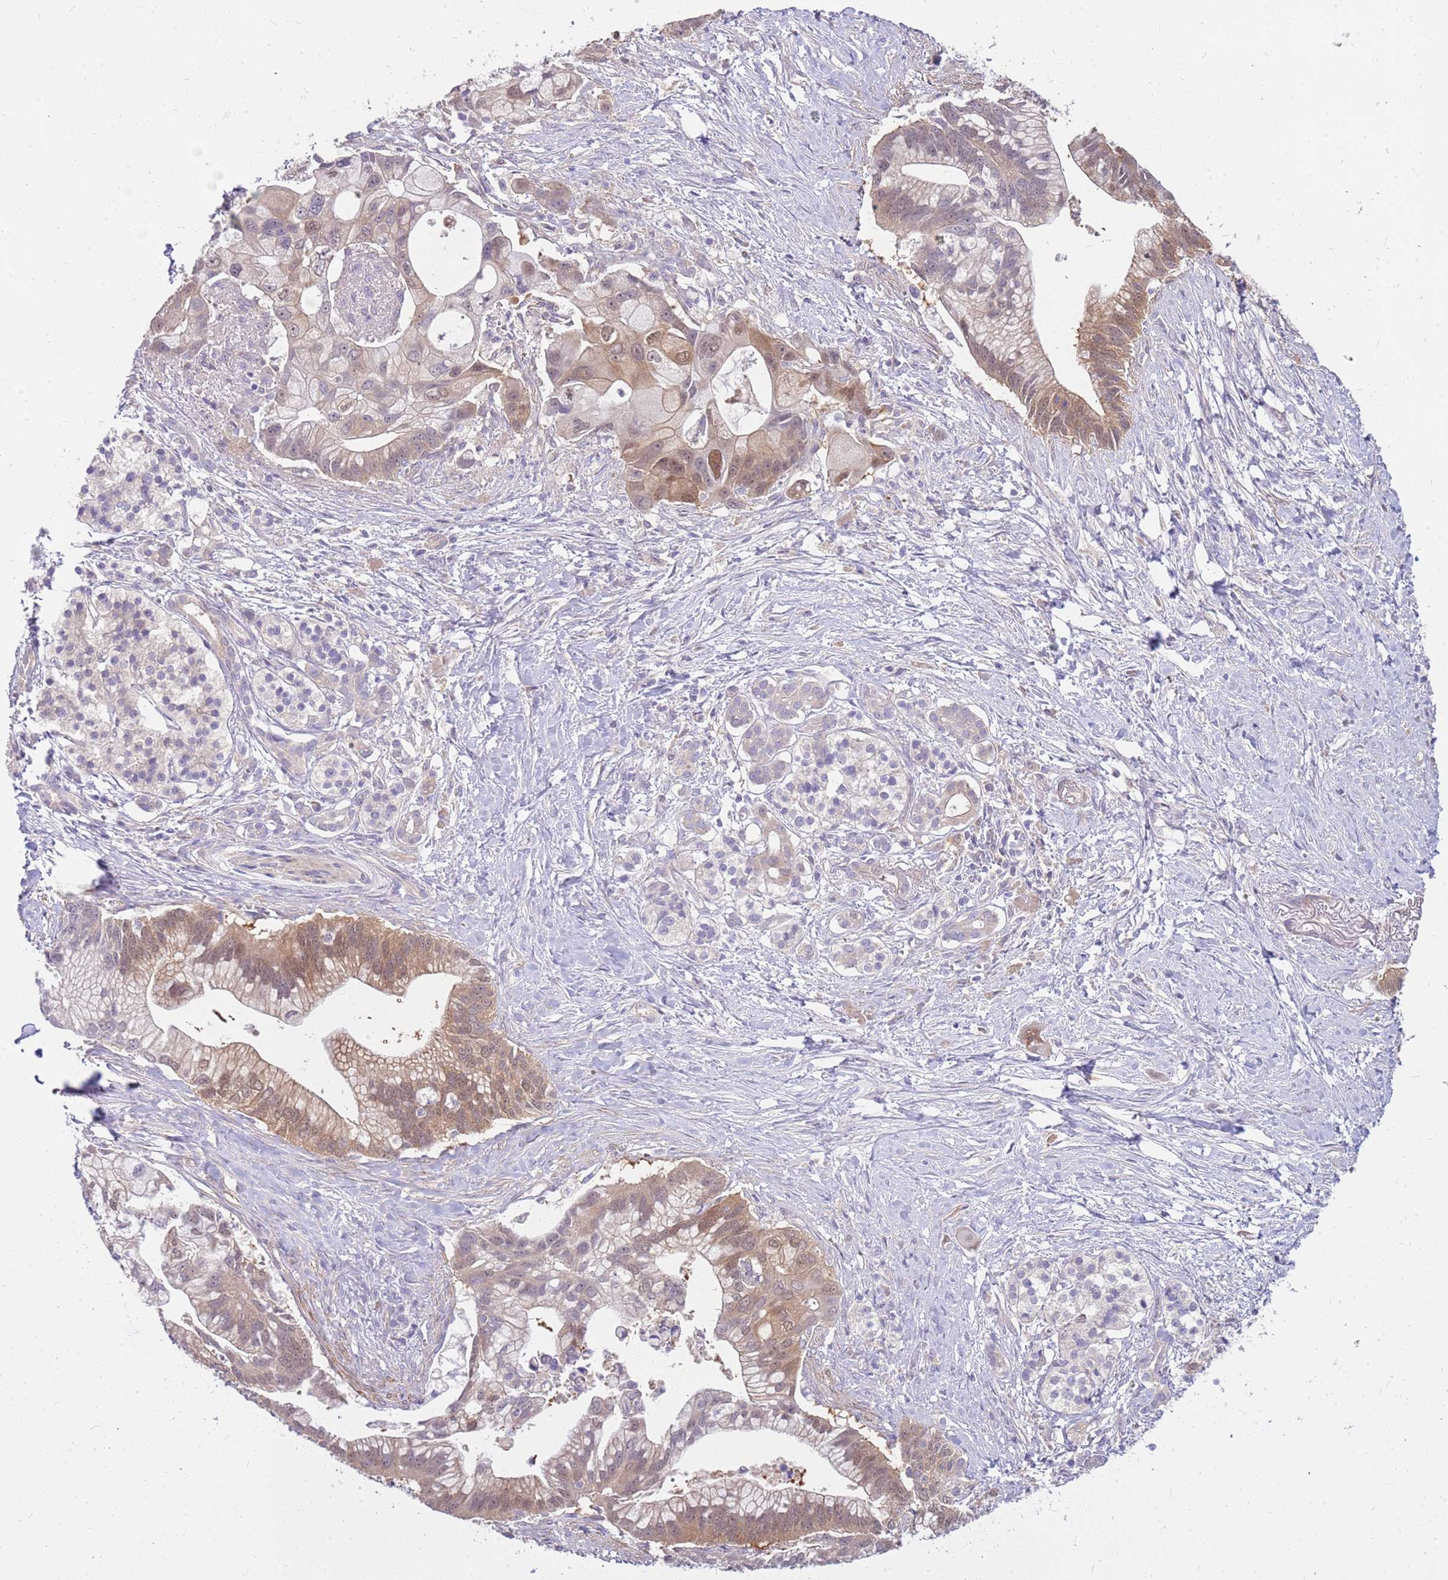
{"staining": {"intensity": "moderate", "quantity": "25%-75%", "location": "cytoplasmic/membranous,nuclear"}, "tissue": "pancreatic cancer", "cell_type": "Tumor cells", "image_type": "cancer", "snomed": [{"axis": "morphology", "description": "Adenocarcinoma, NOS"}, {"axis": "topography", "description": "Pancreas"}], "caption": "The micrograph reveals a brown stain indicating the presence of a protein in the cytoplasmic/membranous and nuclear of tumor cells in pancreatic adenocarcinoma.", "gene": "MVD", "patient": {"sex": "male", "age": 68}}